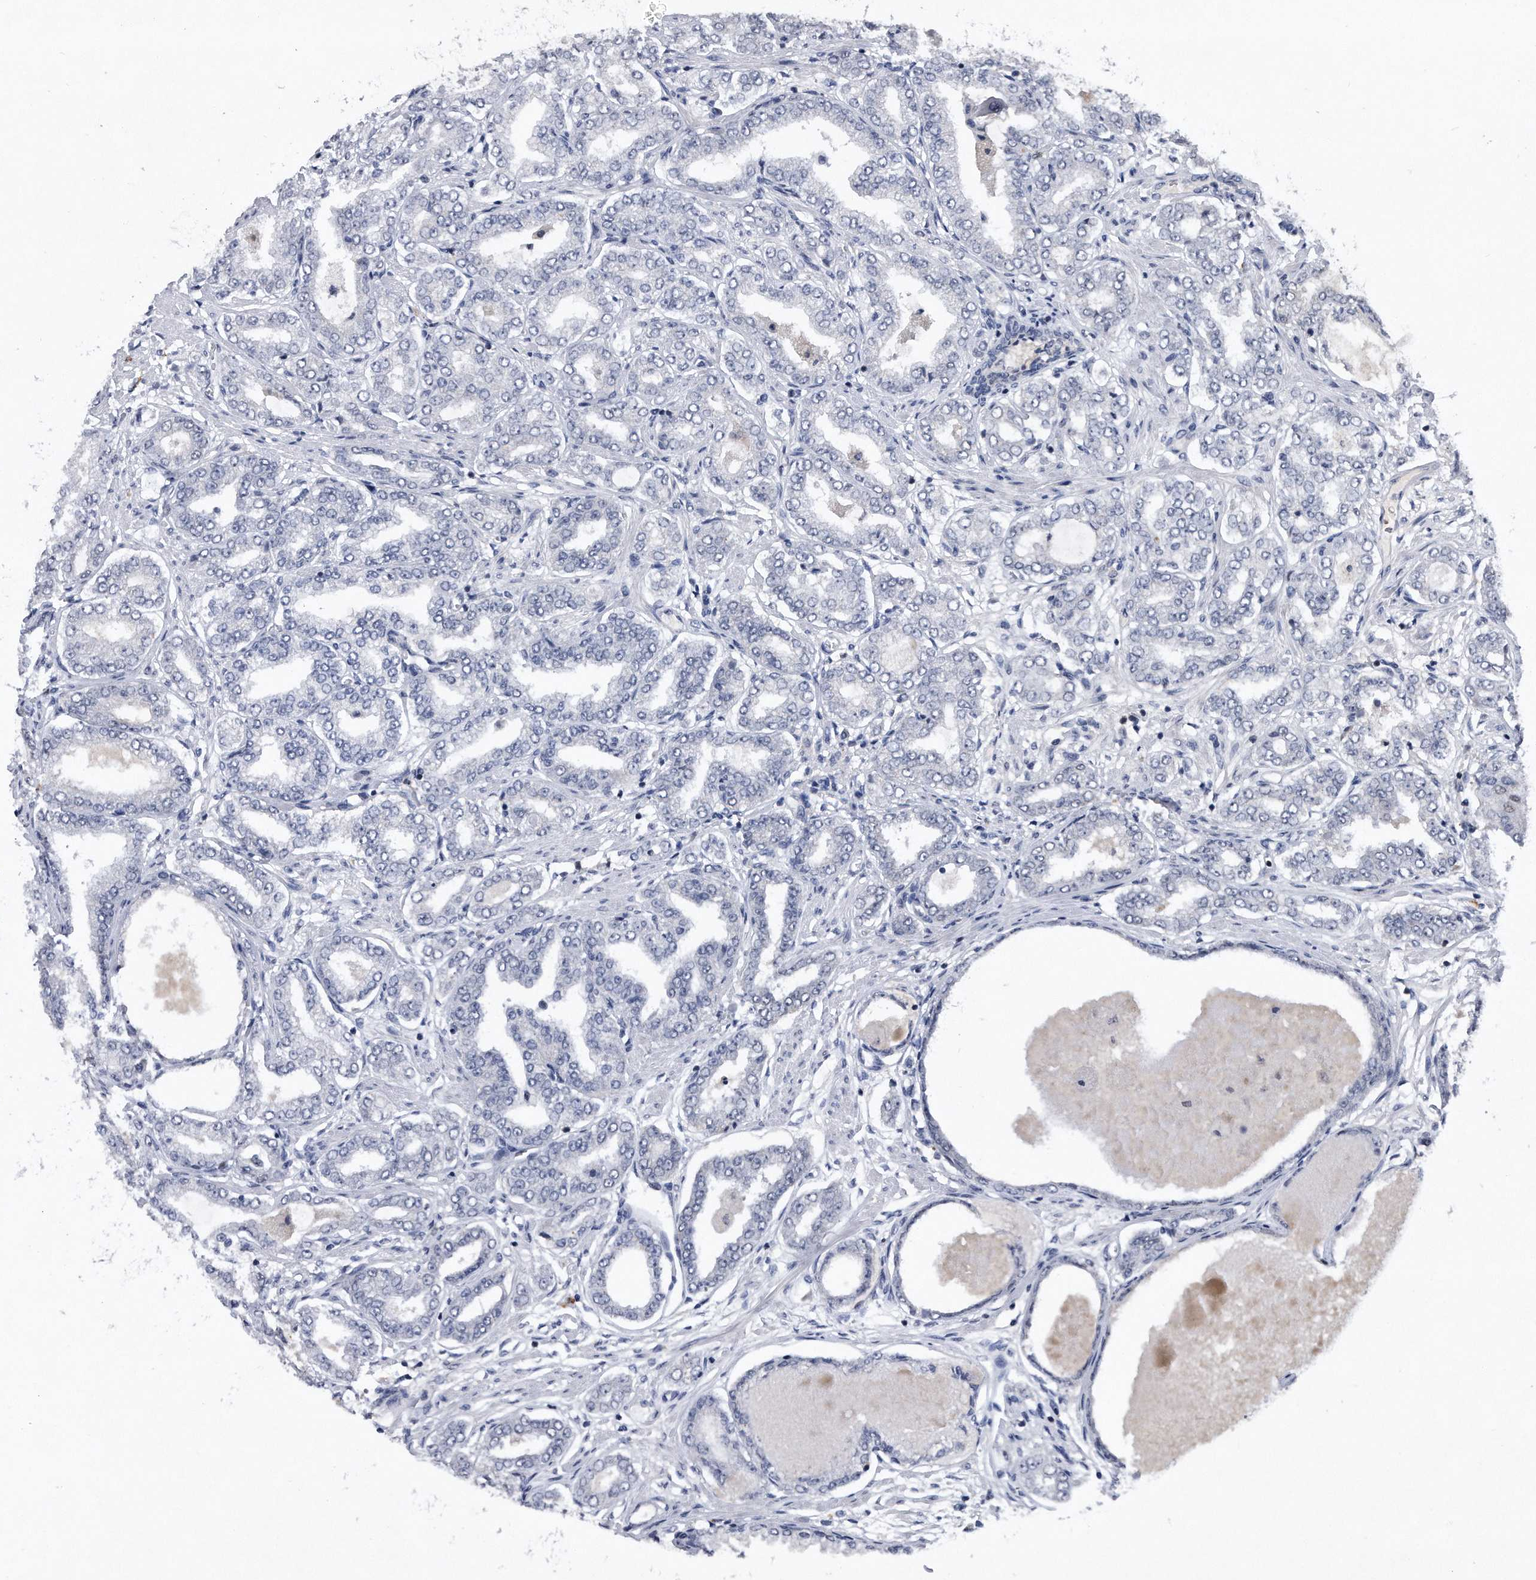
{"staining": {"intensity": "negative", "quantity": "none", "location": "none"}, "tissue": "prostate cancer", "cell_type": "Tumor cells", "image_type": "cancer", "snomed": [{"axis": "morphology", "description": "Adenocarcinoma, Low grade"}, {"axis": "topography", "description": "Prostate"}], "caption": "Human adenocarcinoma (low-grade) (prostate) stained for a protein using IHC shows no positivity in tumor cells.", "gene": "VIRMA", "patient": {"sex": "male", "age": 63}}